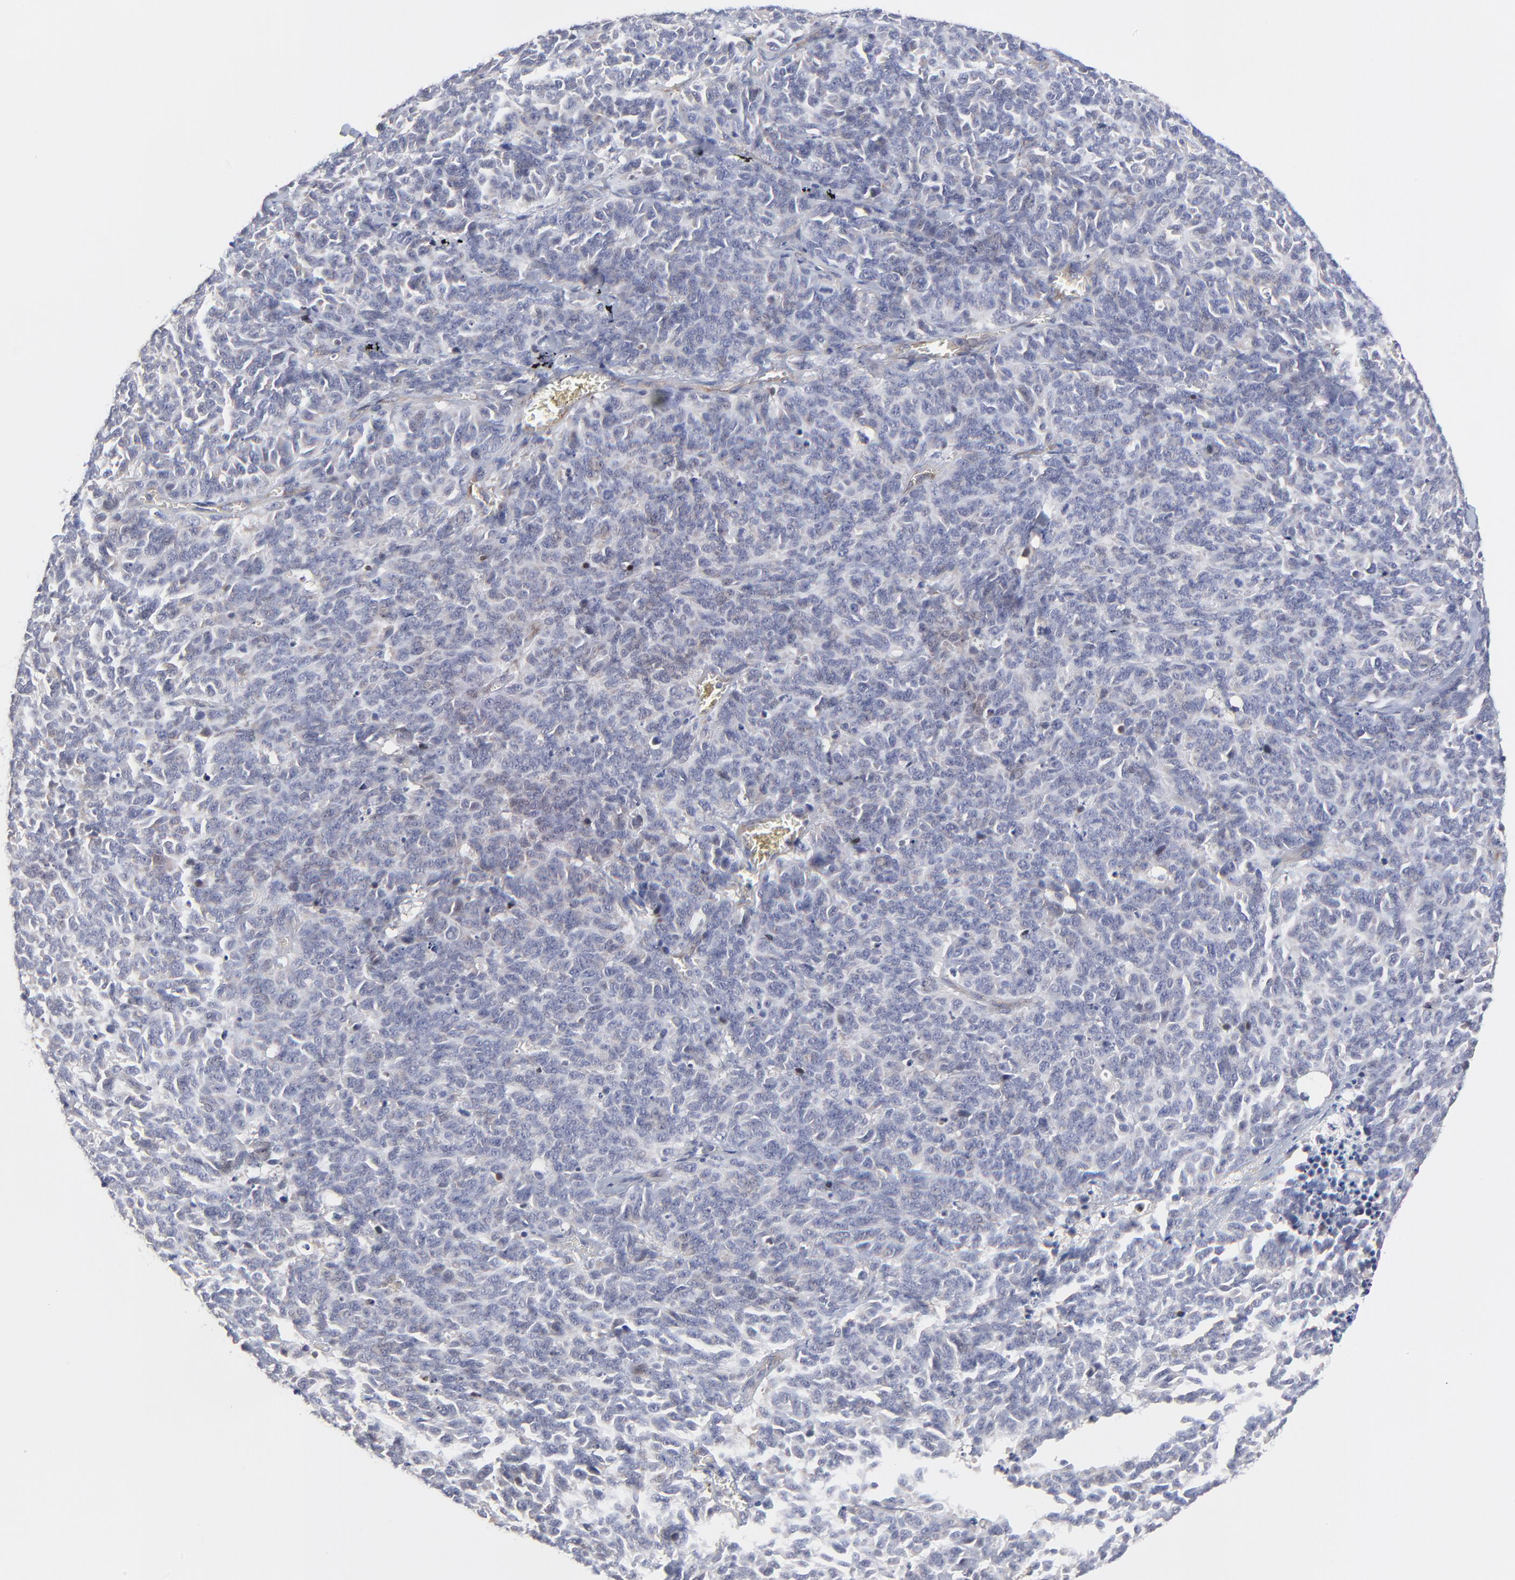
{"staining": {"intensity": "negative", "quantity": "none", "location": "none"}, "tissue": "lung cancer", "cell_type": "Tumor cells", "image_type": "cancer", "snomed": [{"axis": "morphology", "description": "Neoplasm, malignant, NOS"}, {"axis": "topography", "description": "Lung"}], "caption": "There is no significant positivity in tumor cells of lung neoplasm (malignant). (Immunohistochemistry (ihc), brightfield microscopy, high magnification).", "gene": "ZNF157", "patient": {"sex": "female", "age": 58}}